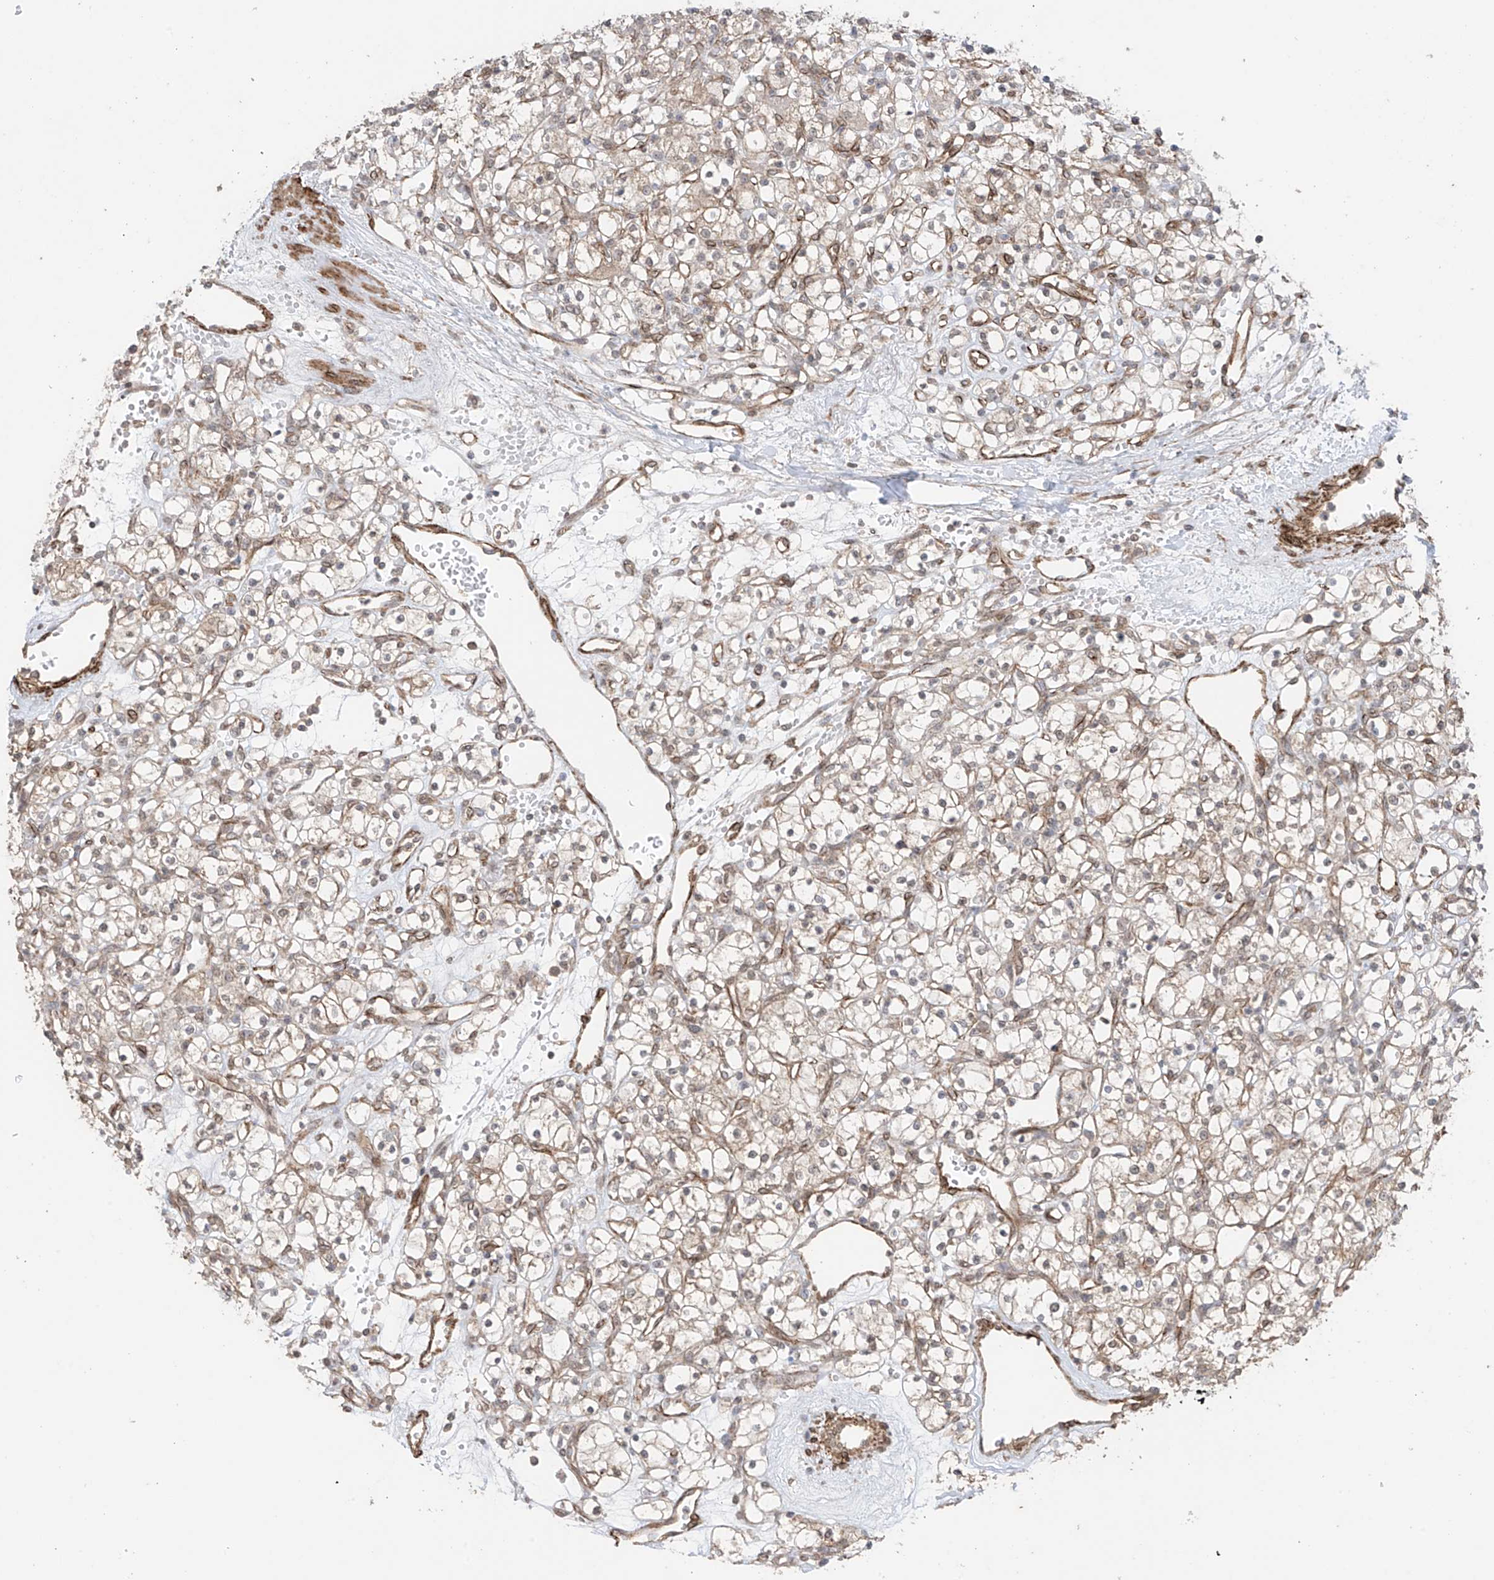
{"staining": {"intensity": "weak", "quantity": "25%-75%", "location": "cytoplasmic/membranous"}, "tissue": "renal cancer", "cell_type": "Tumor cells", "image_type": "cancer", "snomed": [{"axis": "morphology", "description": "Adenocarcinoma, NOS"}, {"axis": "topography", "description": "Kidney"}], "caption": "There is low levels of weak cytoplasmic/membranous expression in tumor cells of renal cancer (adenocarcinoma), as demonstrated by immunohistochemical staining (brown color).", "gene": "TTLL5", "patient": {"sex": "female", "age": 59}}